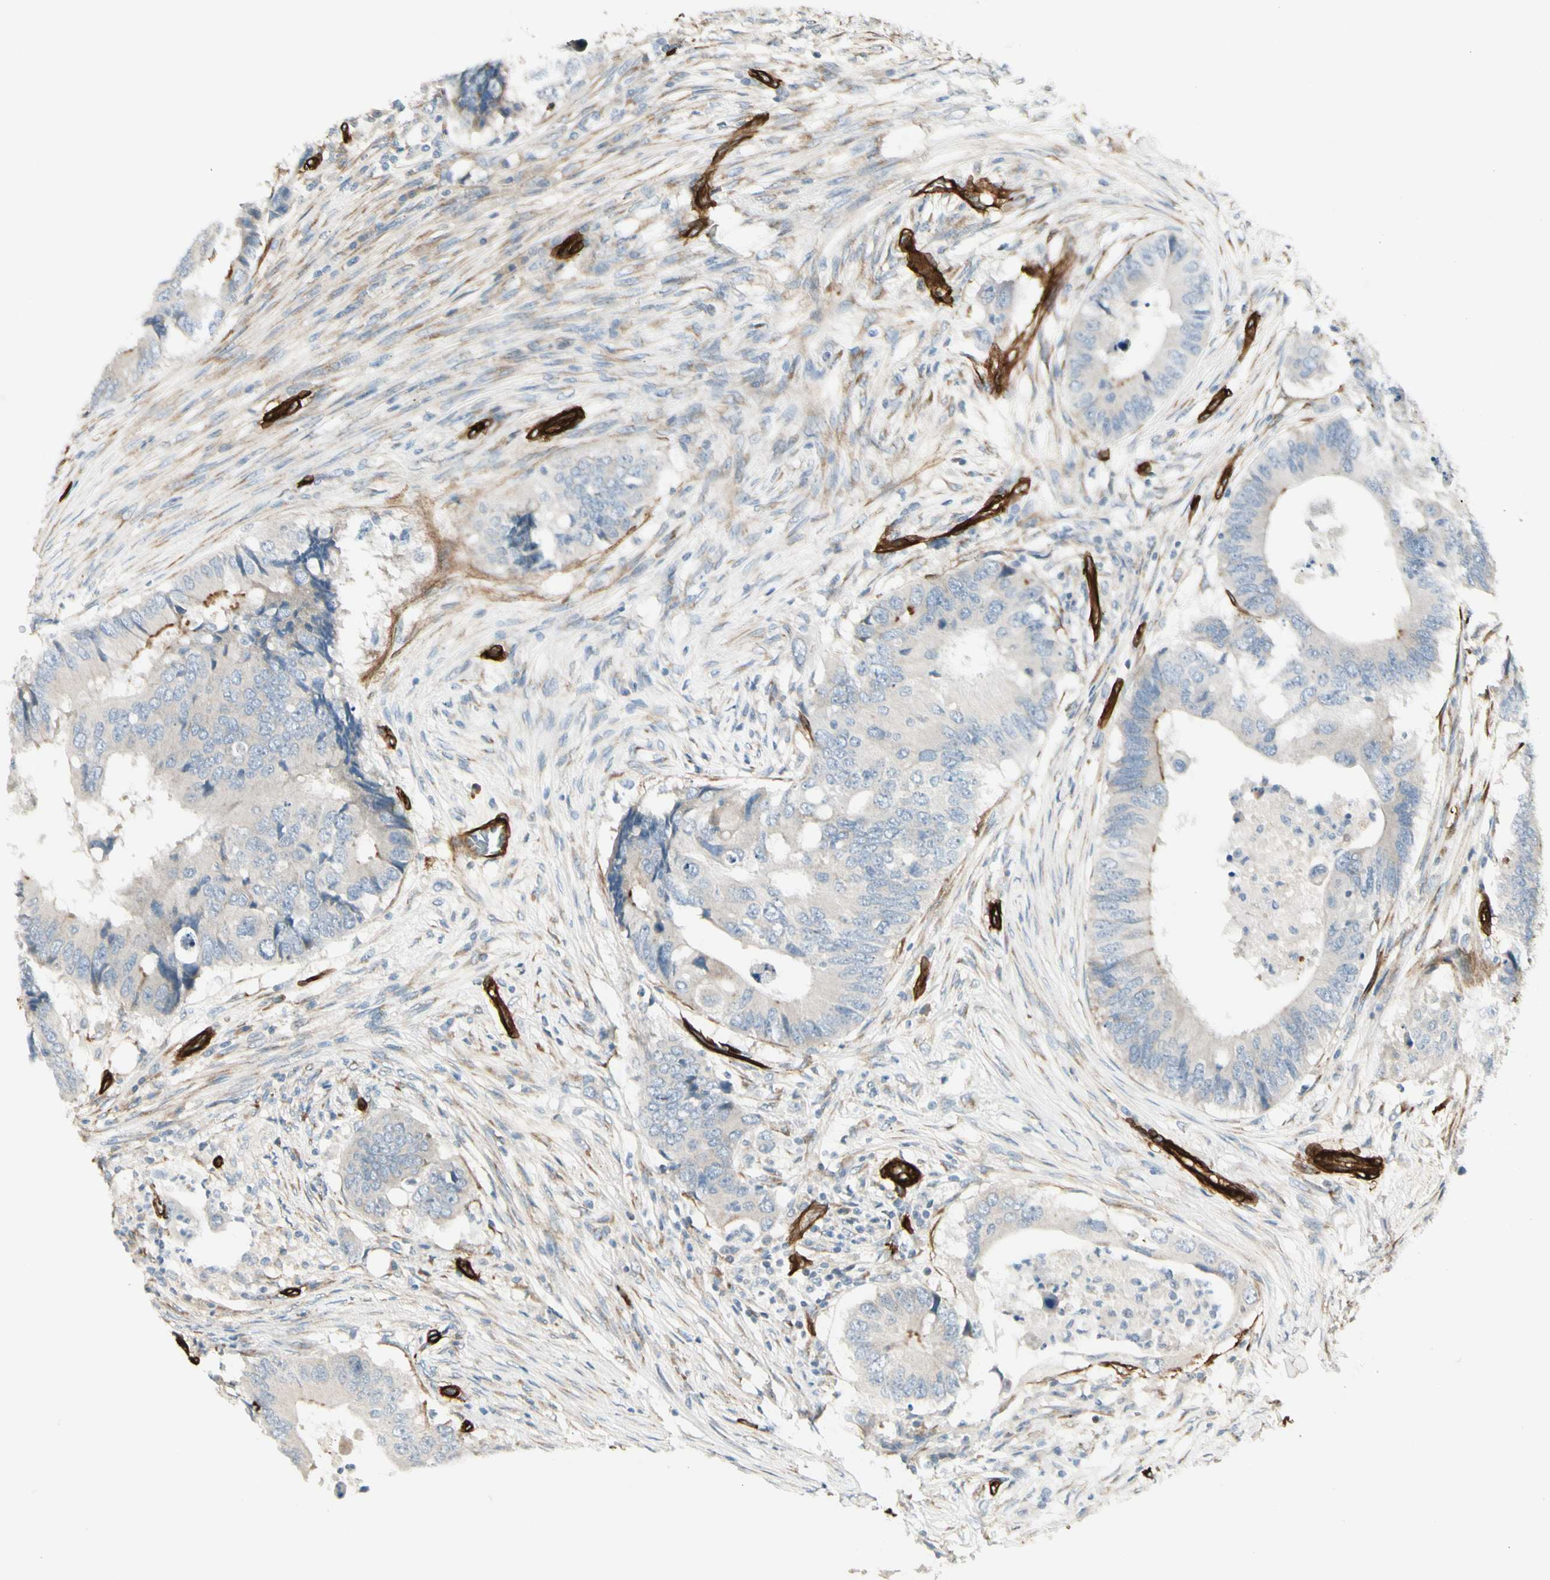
{"staining": {"intensity": "negative", "quantity": "none", "location": "none"}, "tissue": "colorectal cancer", "cell_type": "Tumor cells", "image_type": "cancer", "snomed": [{"axis": "morphology", "description": "Adenocarcinoma, NOS"}, {"axis": "topography", "description": "Colon"}], "caption": "Tumor cells are negative for brown protein staining in adenocarcinoma (colorectal).", "gene": "MCAM", "patient": {"sex": "male", "age": 71}}